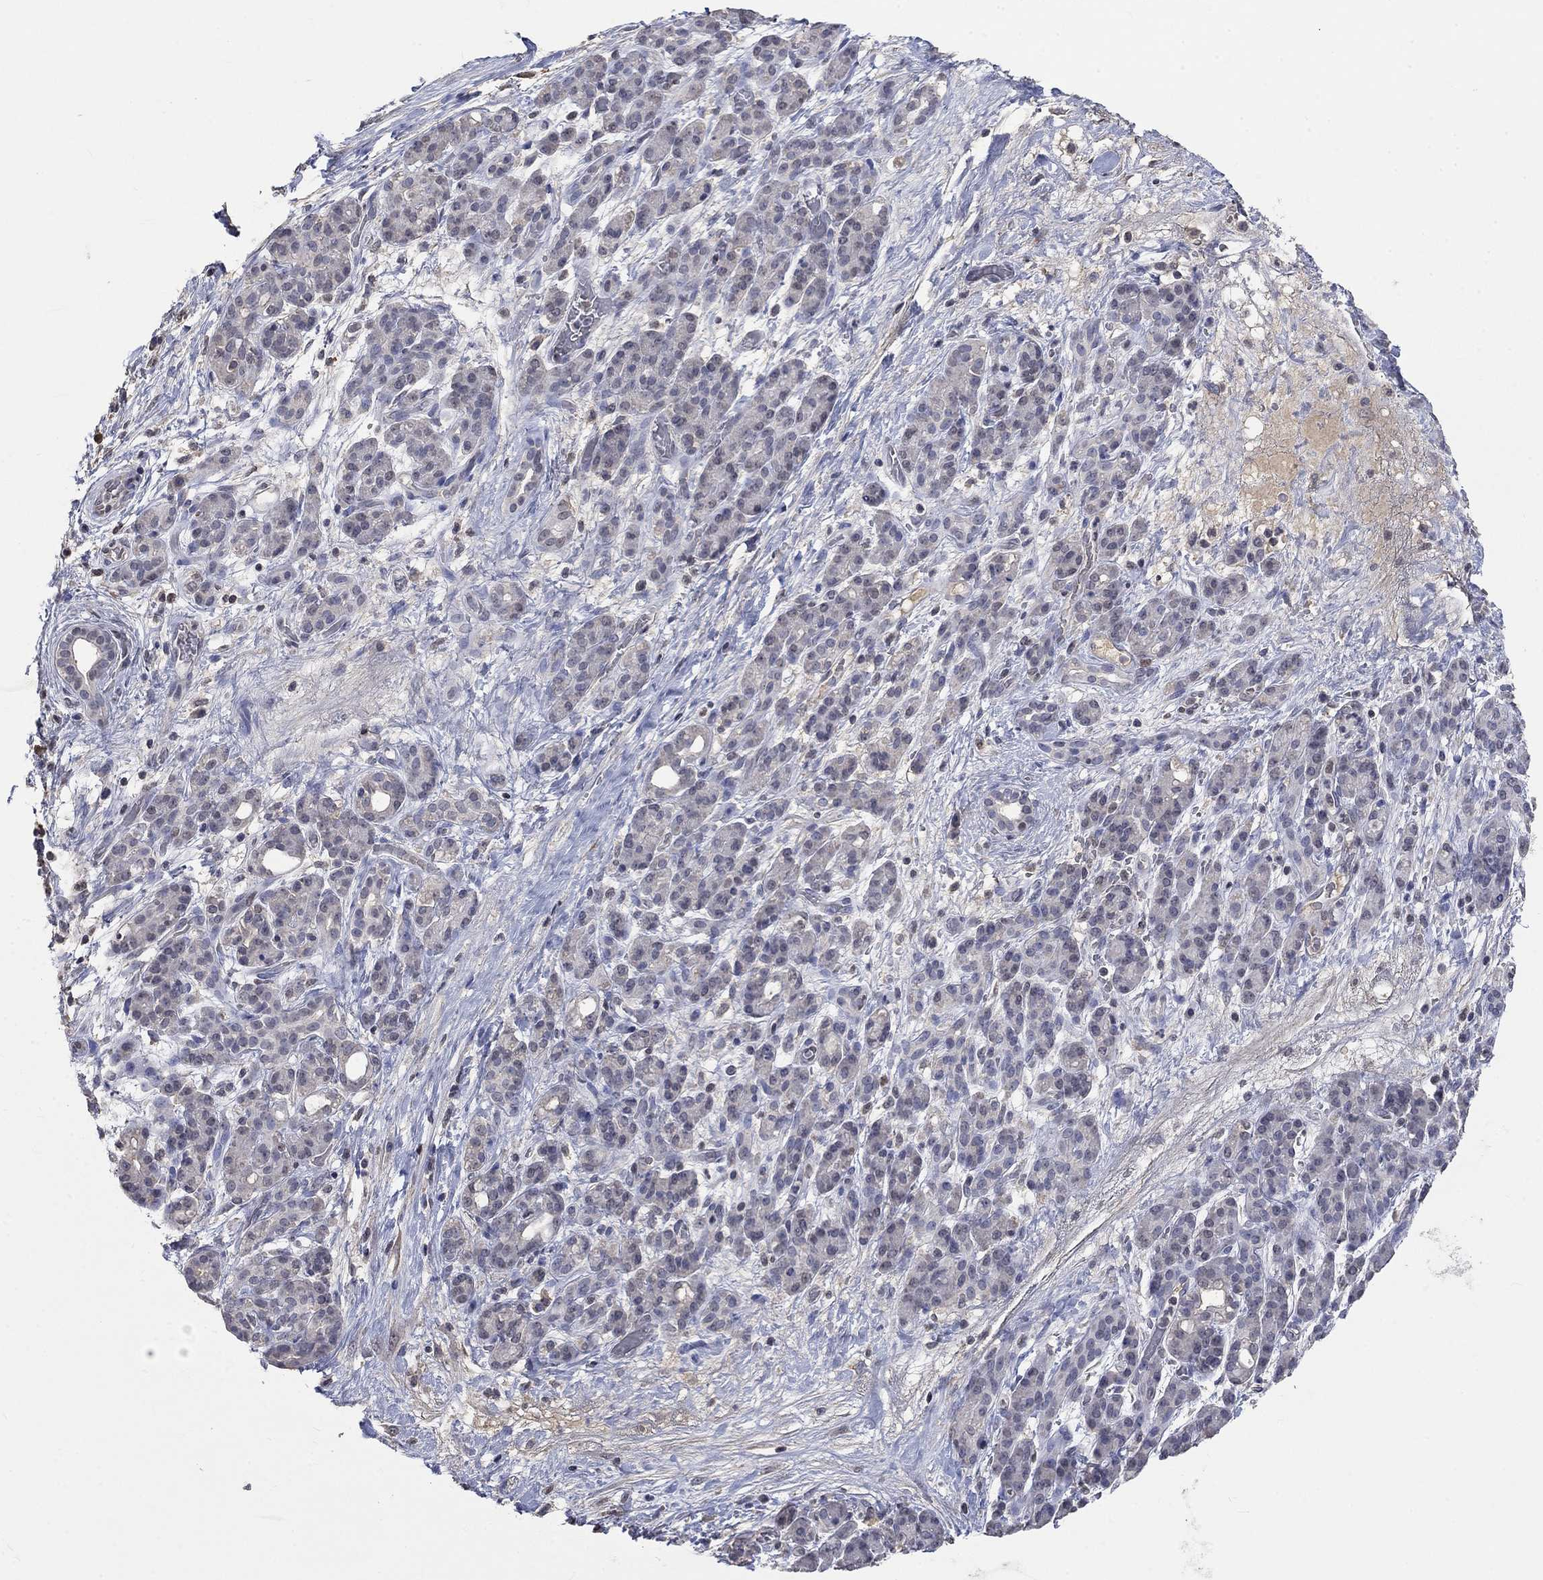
{"staining": {"intensity": "negative", "quantity": "none", "location": "none"}, "tissue": "pancreatic cancer", "cell_type": "Tumor cells", "image_type": "cancer", "snomed": [{"axis": "morphology", "description": "Adenocarcinoma, NOS"}, {"axis": "topography", "description": "Pancreas"}], "caption": "Immunohistochemistry photomicrograph of human pancreatic cancer (adenocarcinoma) stained for a protein (brown), which displays no expression in tumor cells. (DAB immunohistochemistry, high magnification).", "gene": "ZBTB18", "patient": {"sex": "male", "age": 44}}